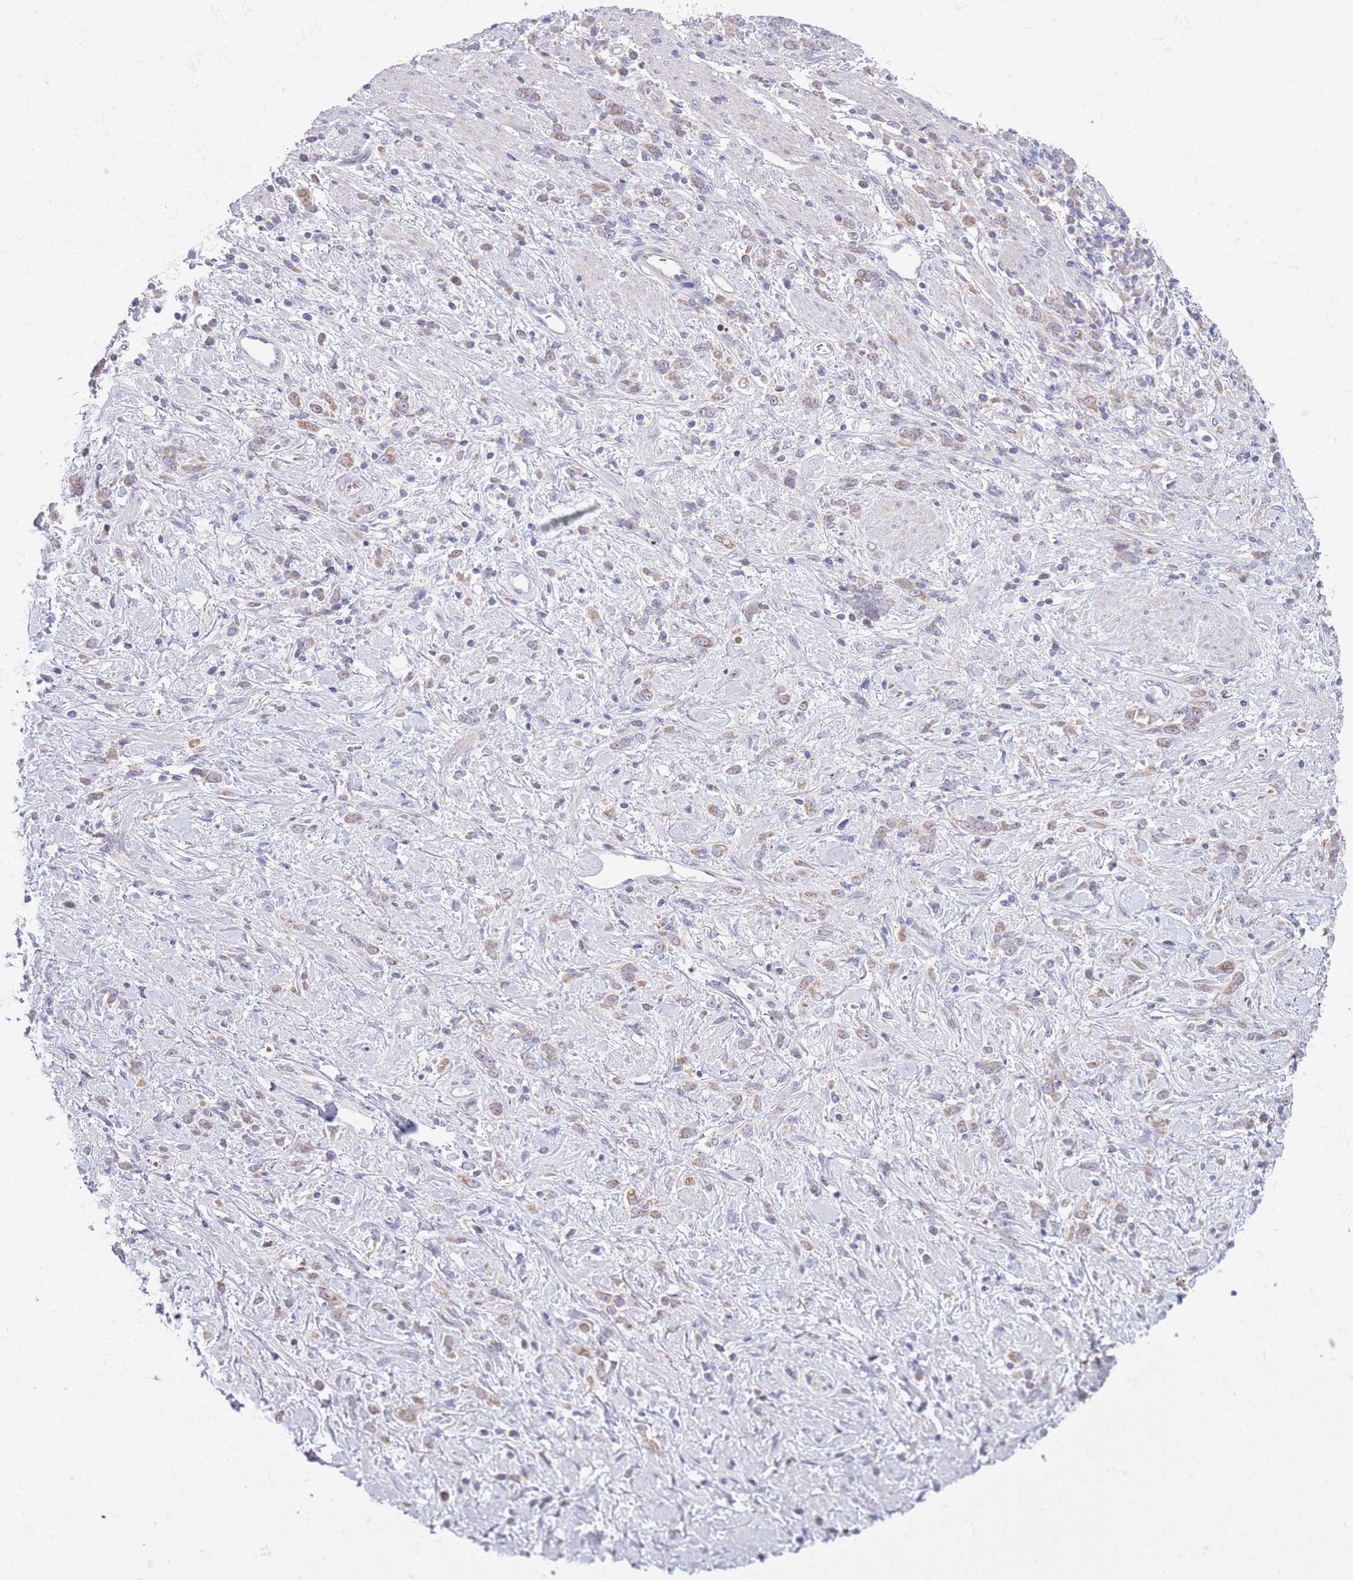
{"staining": {"intensity": "weak", "quantity": "25%-75%", "location": "cytoplasmic/membranous"}, "tissue": "stomach cancer", "cell_type": "Tumor cells", "image_type": "cancer", "snomed": [{"axis": "morphology", "description": "Adenocarcinoma, NOS"}, {"axis": "topography", "description": "Stomach"}], "caption": "Protein expression analysis of stomach cancer (adenocarcinoma) reveals weak cytoplasmic/membranous positivity in approximately 25%-75% of tumor cells.", "gene": "DDHD1", "patient": {"sex": "female", "age": 60}}